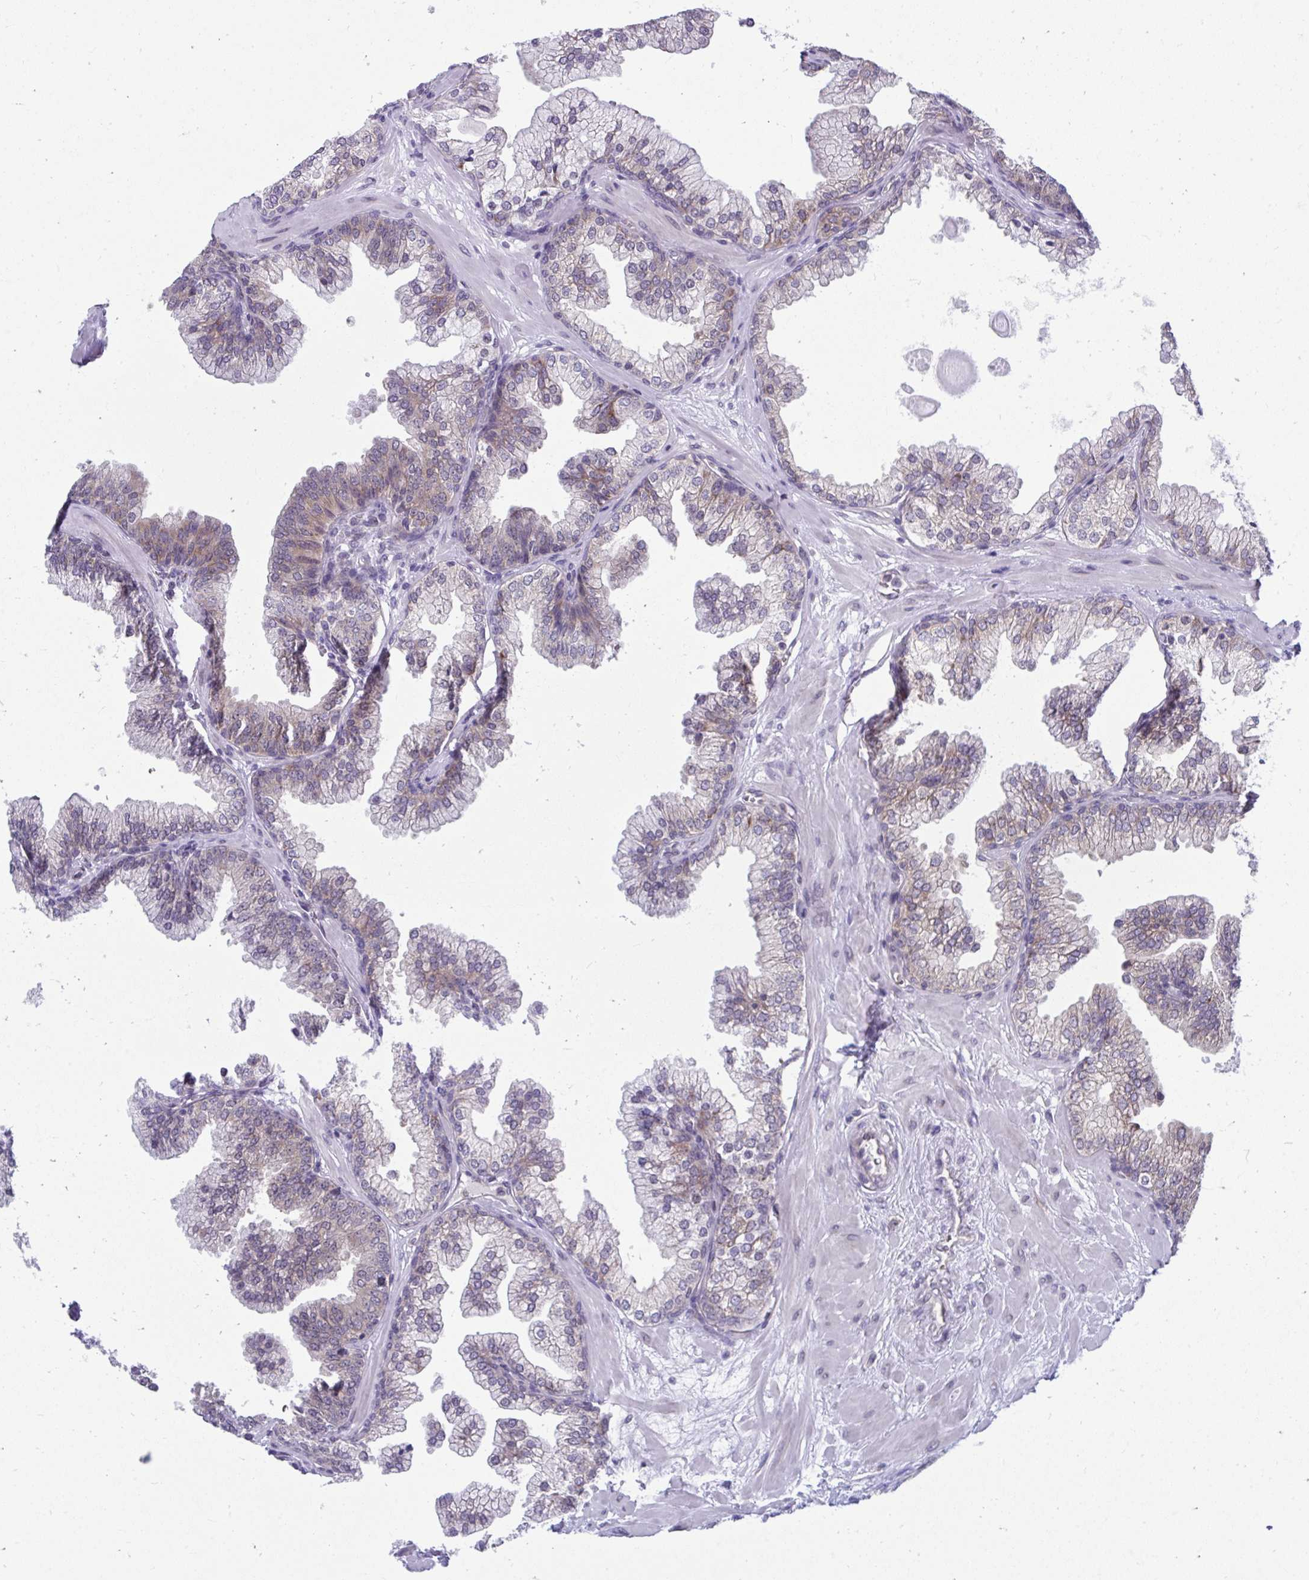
{"staining": {"intensity": "weak", "quantity": "<25%", "location": "cytoplasmic/membranous"}, "tissue": "prostate", "cell_type": "Glandular cells", "image_type": "normal", "snomed": [{"axis": "morphology", "description": "Normal tissue, NOS"}, {"axis": "topography", "description": "Prostate"}, {"axis": "topography", "description": "Peripheral nerve tissue"}], "caption": "IHC of normal prostate reveals no positivity in glandular cells. (IHC, brightfield microscopy, high magnification).", "gene": "SELENON", "patient": {"sex": "male", "age": 61}}